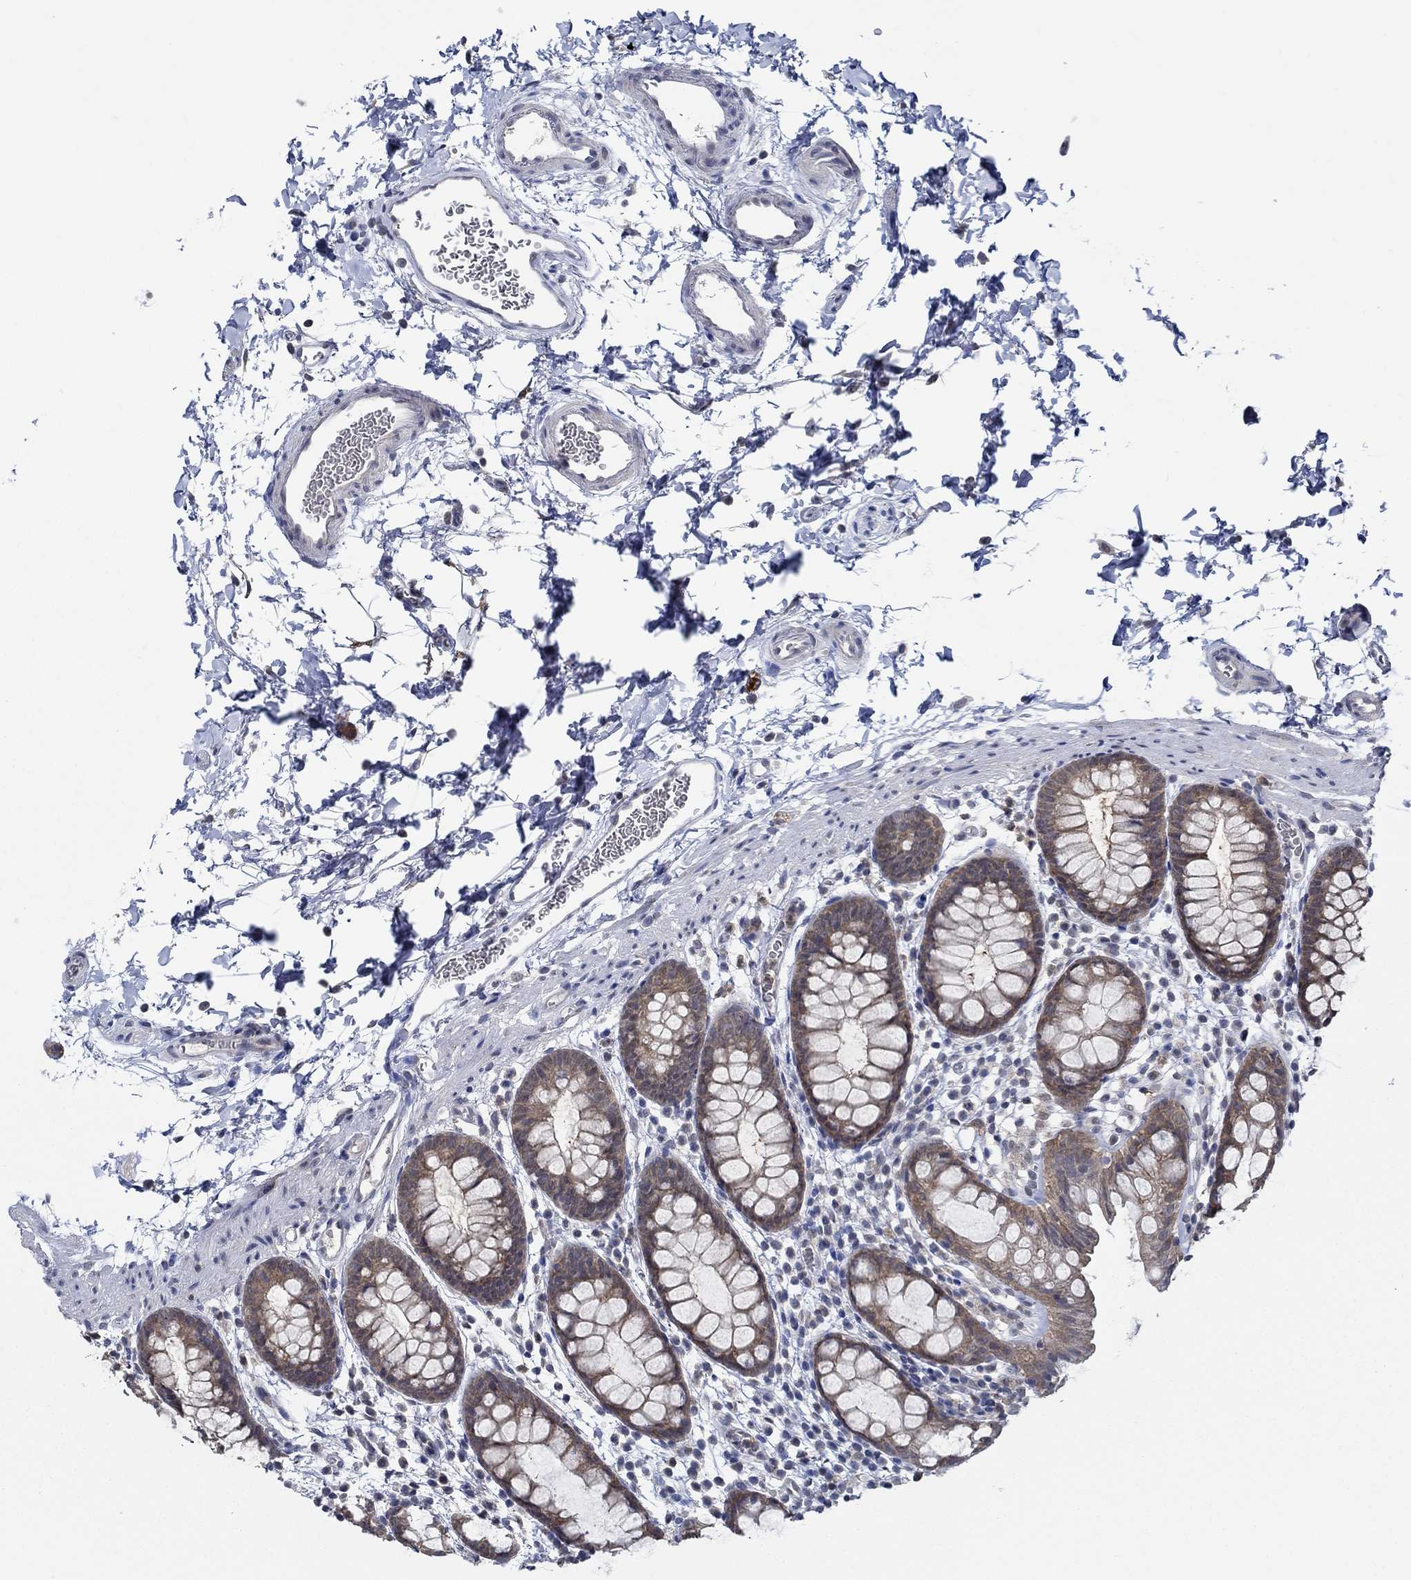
{"staining": {"intensity": "weak", "quantity": "25%-75%", "location": "cytoplasmic/membranous"}, "tissue": "rectum", "cell_type": "Glandular cells", "image_type": "normal", "snomed": [{"axis": "morphology", "description": "Normal tissue, NOS"}, {"axis": "topography", "description": "Rectum"}], "caption": "Immunohistochemical staining of benign human rectum shows low levels of weak cytoplasmic/membranous positivity in approximately 25%-75% of glandular cells.", "gene": "DACT1", "patient": {"sex": "male", "age": 57}}